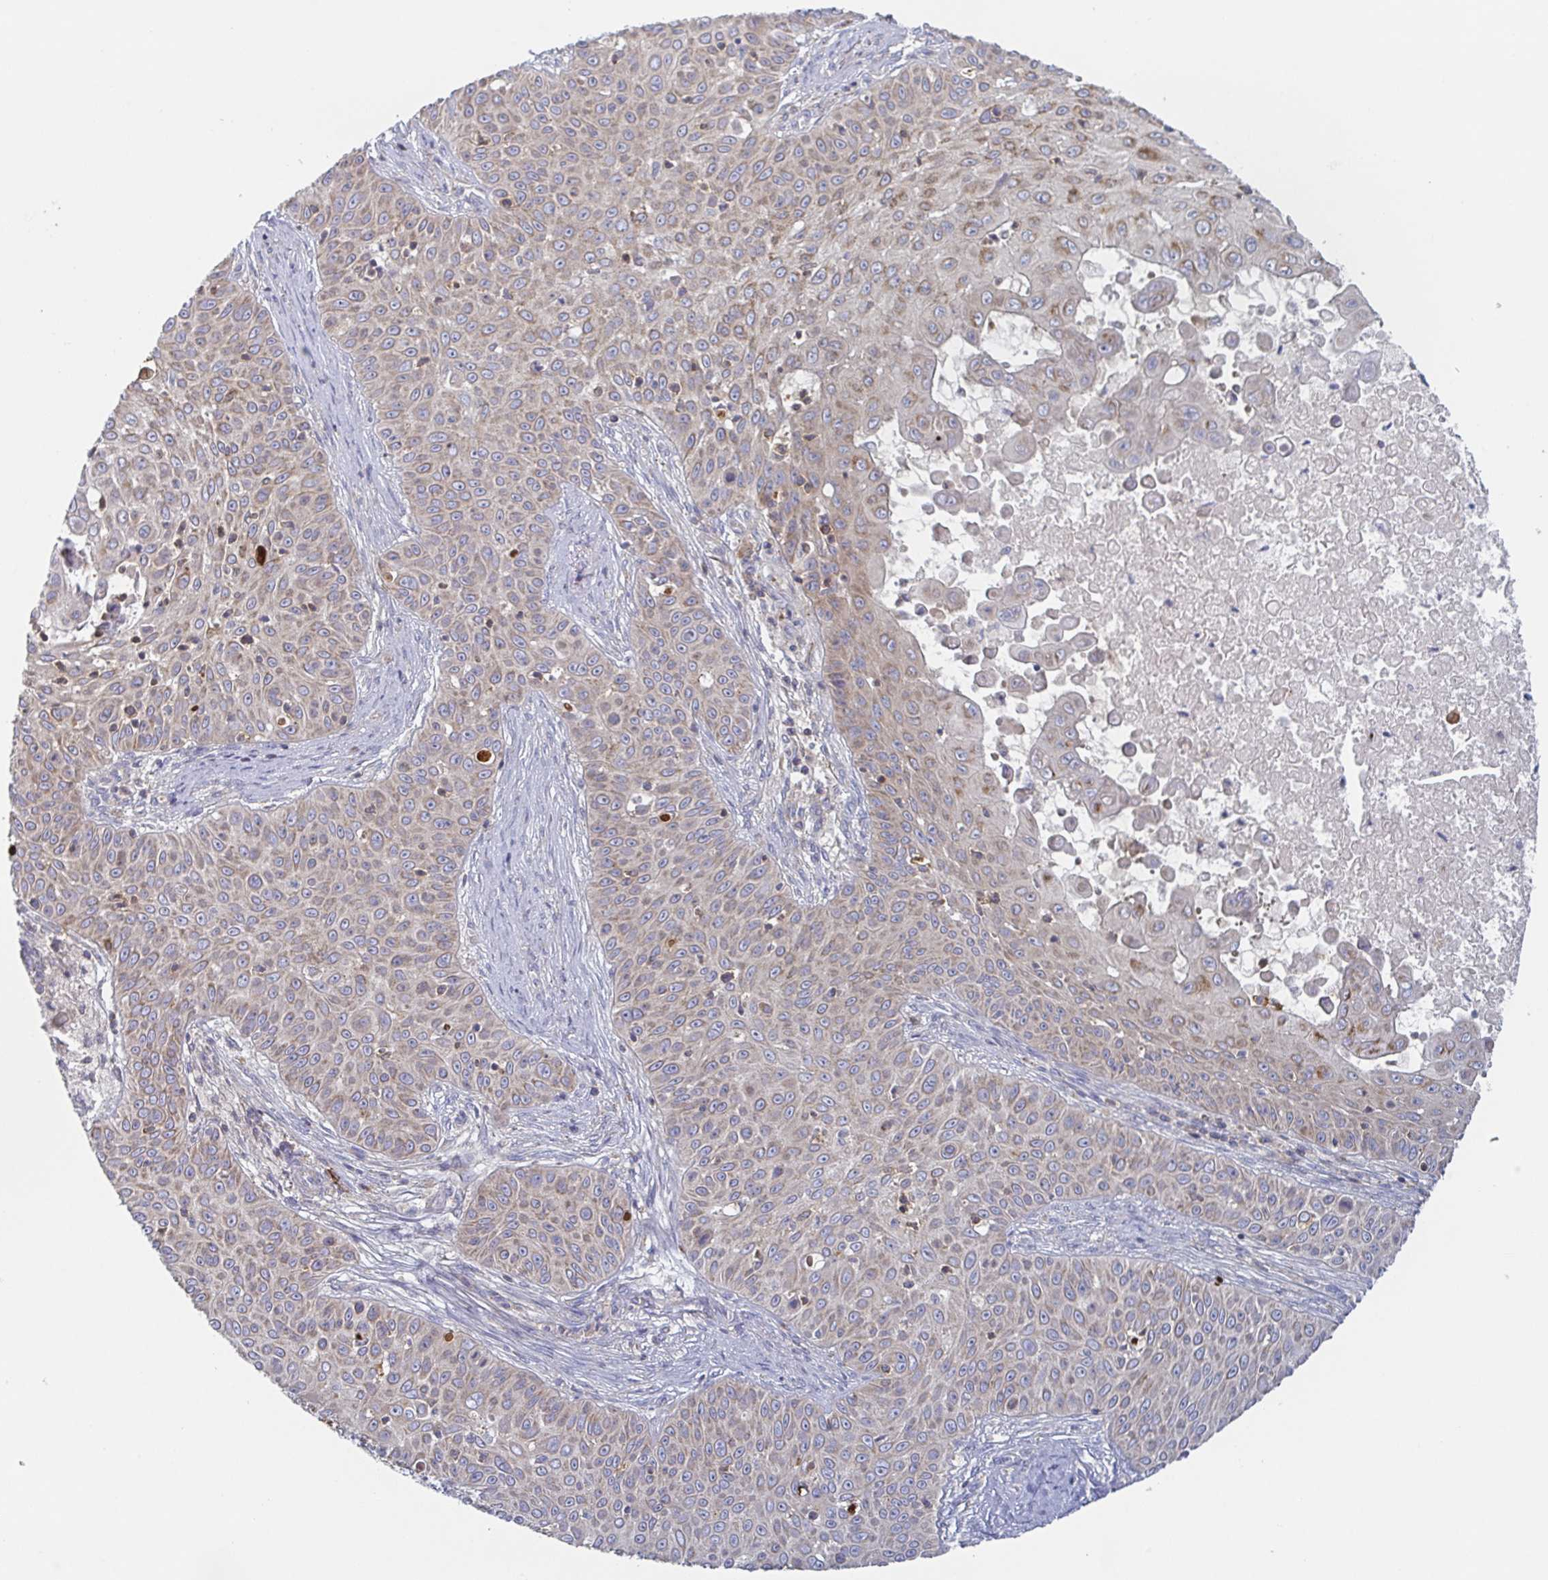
{"staining": {"intensity": "weak", "quantity": "25%-75%", "location": "cytoplasmic/membranous"}, "tissue": "skin cancer", "cell_type": "Tumor cells", "image_type": "cancer", "snomed": [{"axis": "morphology", "description": "Squamous cell carcinoma, NOS"}, {"axis": "topography", "description": "Skin"}], "caption": "Brown immunohistochemical staining in human squamous cell carcinoma (skin) reveals weak cytoplasmic/membranous positivity in approximately 25%-75% of tumor cells.", "gene": "TUFT1", "patient": {"sex": "male", "age": 82}}